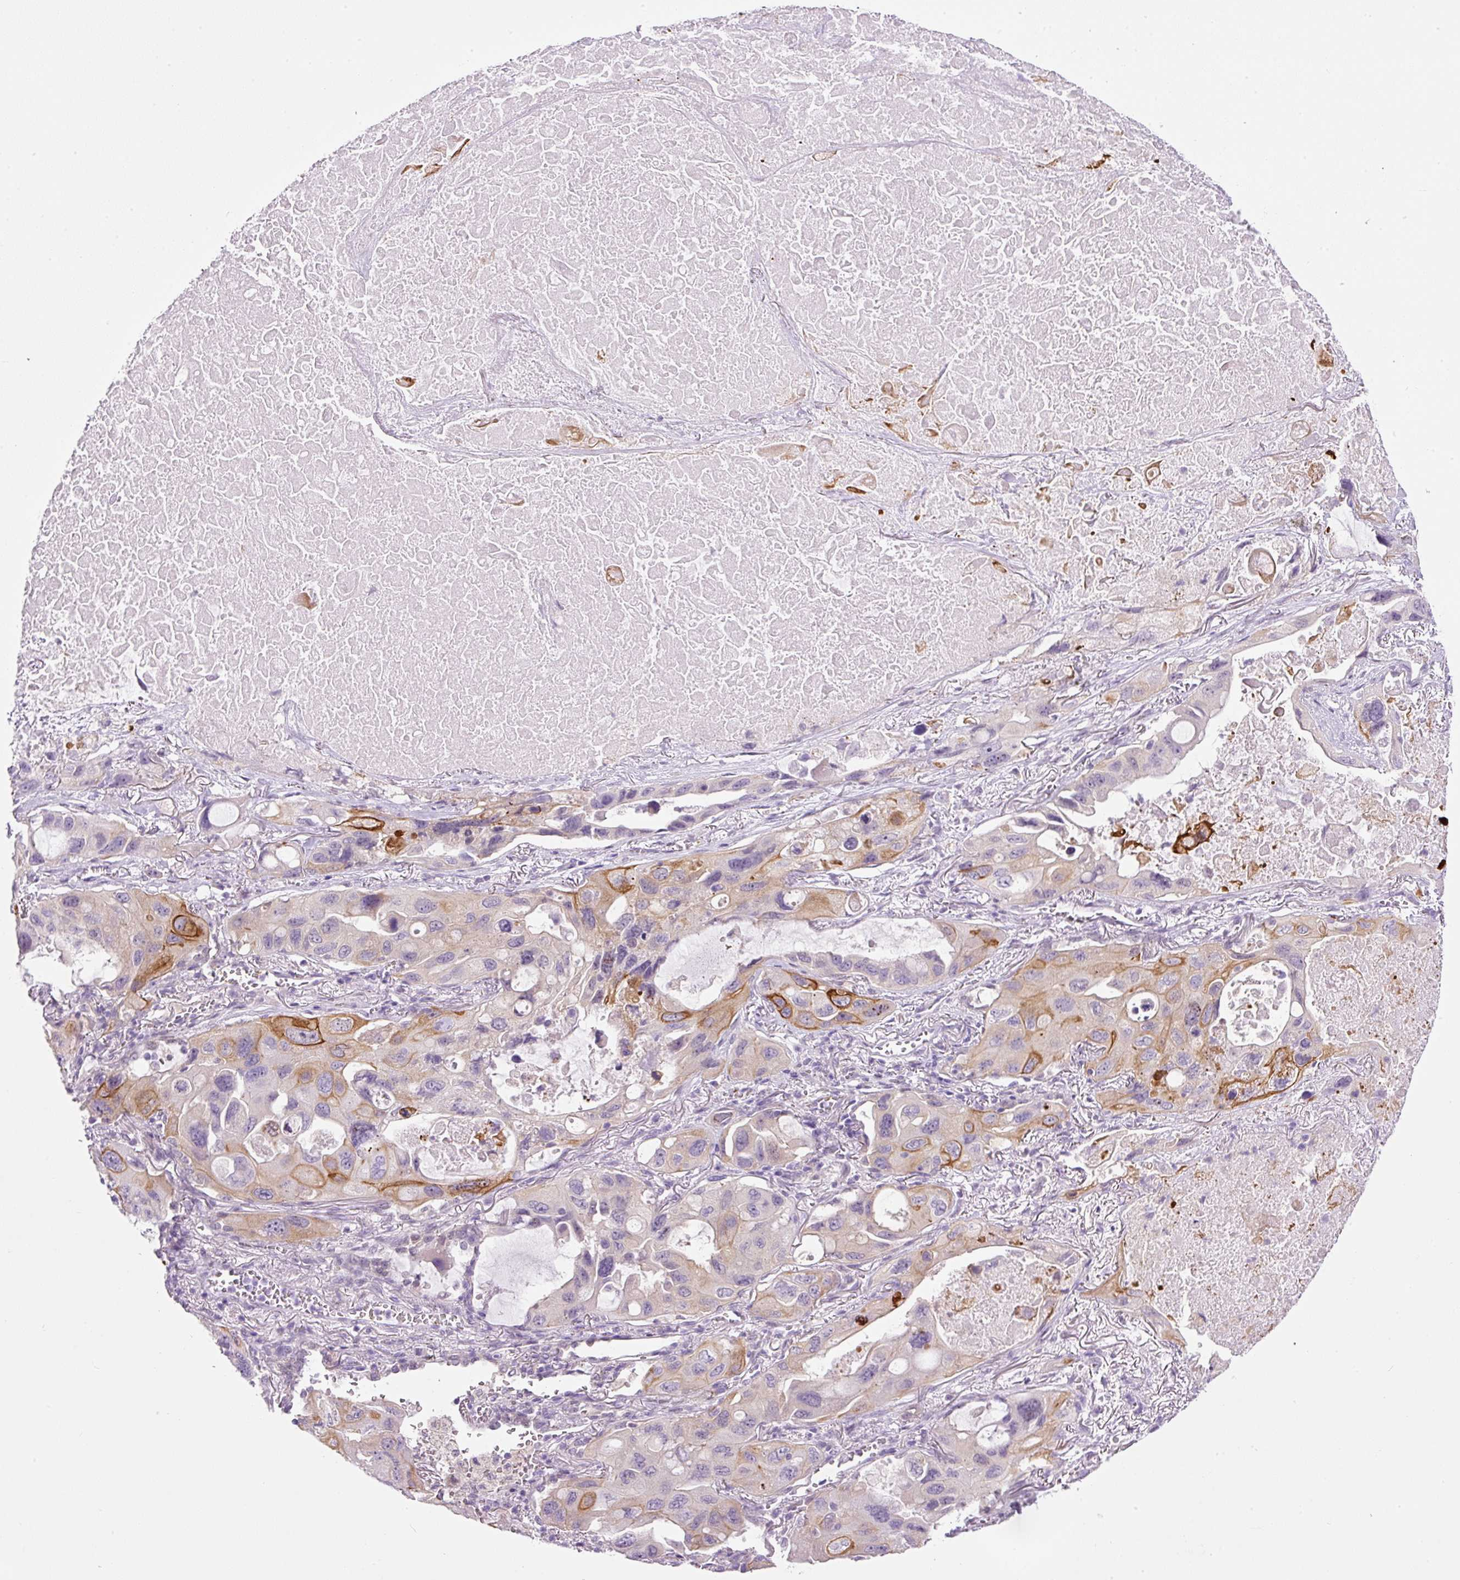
{"staining": {"intensity": "strong", "quantity": "<25%", "location": "cytoplasmic/membranous"}, "tissue": "lung cancer", "cell_type": "Tumor cells", "image_type": "cancer", "snomed": [{"axis": "morphology", "description": "Squamous cell carcinoma, NOS"}, {"axis": "topography", "description": "Lung"}], "caption": "A micrograph of human lung squamous cell carcinoma stained for a protein reveals strong cytoplasmic/membranous brown staining in tumor cells. The staining was performed using DAB (3,3'-diaminobenzidine) to visualize the protein expression in brown, while the nuclei were stained in blue with hematoxylin (Magnification: 20x).", "gene": "SRC", "patient": {"sex": "female", "age": 73}}